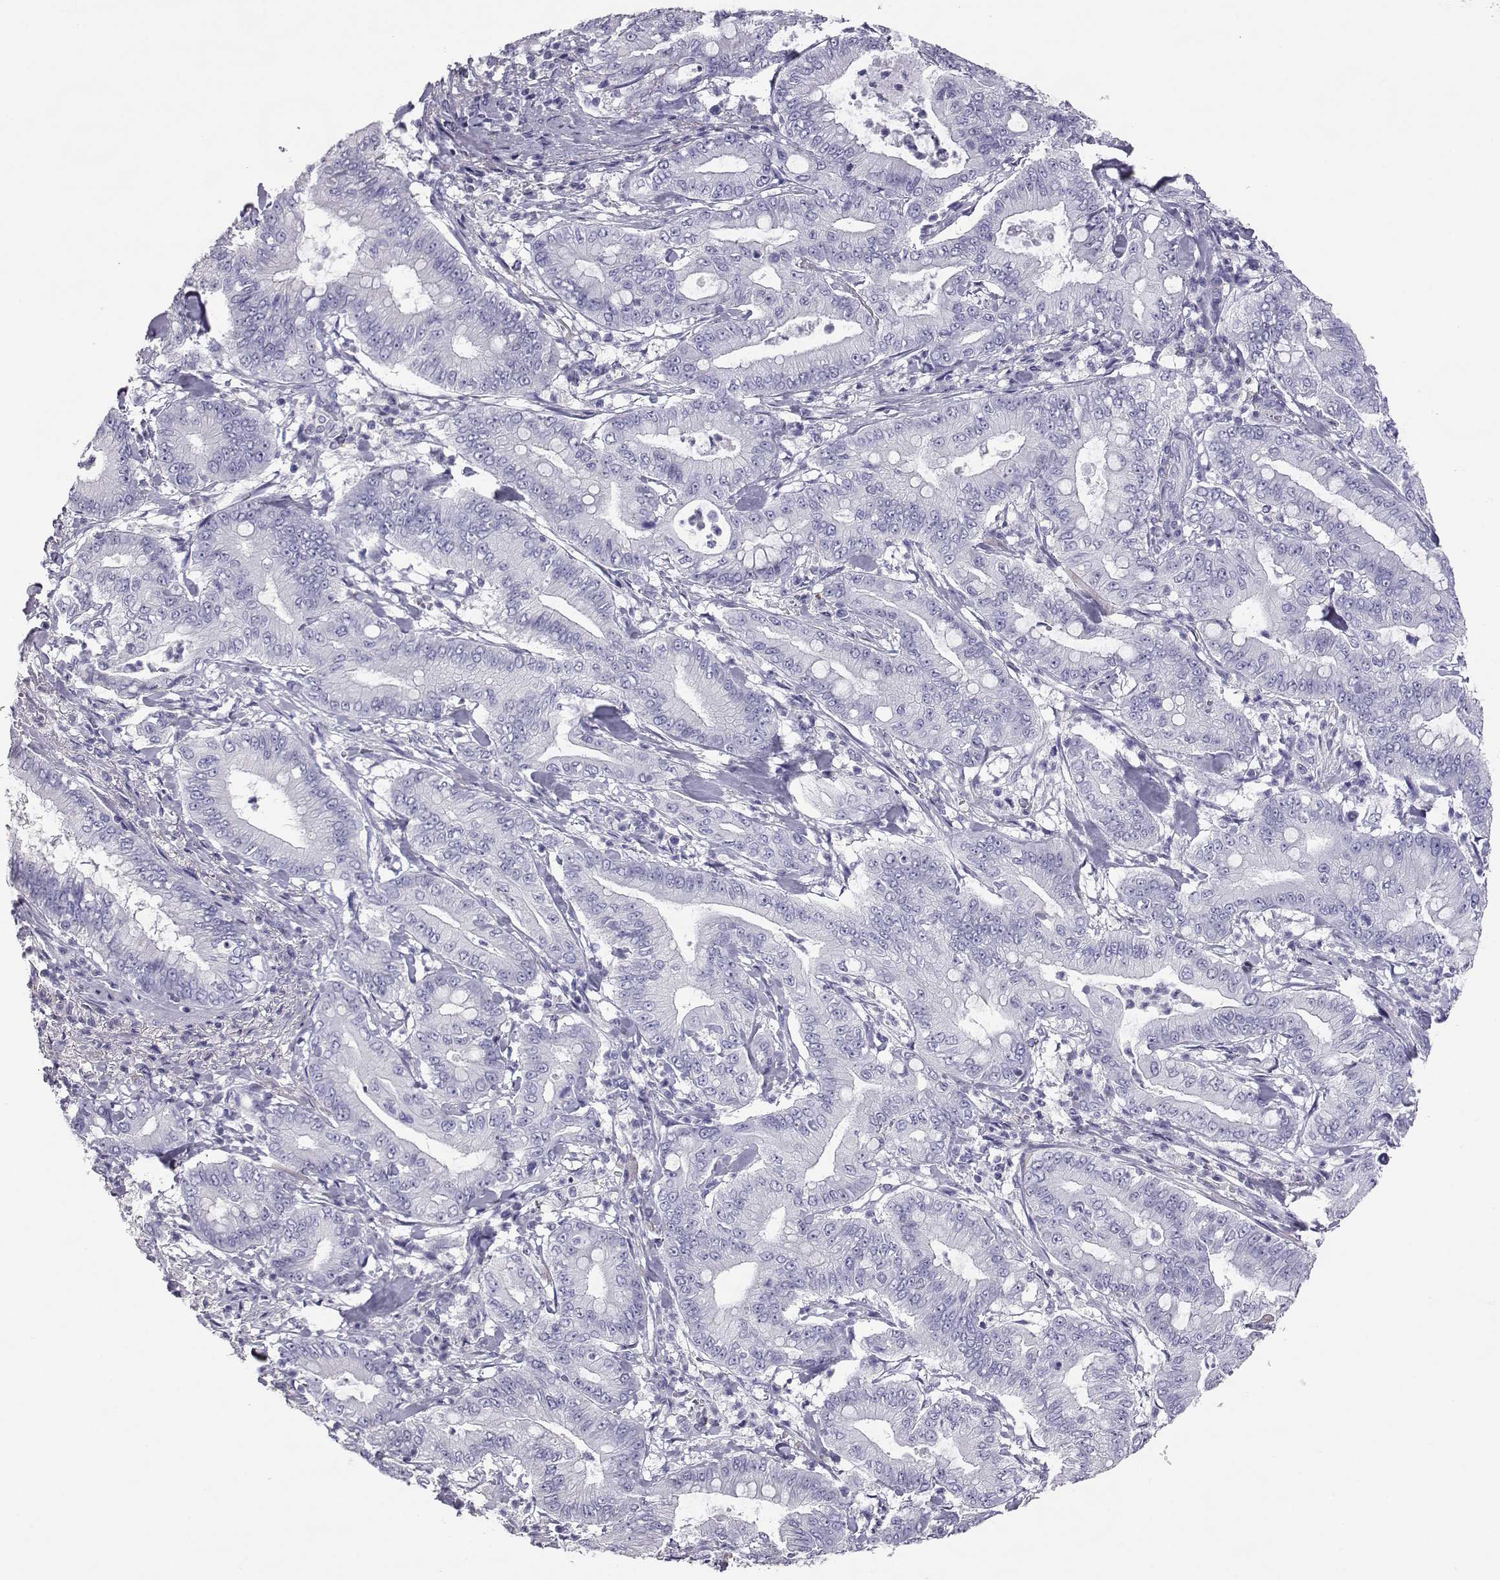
{"staining": {"intensity": "negative", "quantity": "none", "location": "none"}, "tissue": "pancreatic cancer", "cell_type": "Tumor cells", "image_type": "cancer", "snomed": [{"axis": "morphology", "description": "Adenocarcinoma, NOS"}, {"axis": "topography", "description": "Pancreas"}], "caption": "IHC image of neoplastic tissue: human pancreatic adenocarcinoma stained with DAB shows no significant protein expression in tumor cells. (Brightfield microscopy of DAB (3,3'-diaminobenzidine) immunohistochemistry at high magnification).", "gene": "AKR1B1", "patient": {"sex": "male", "age": 71}}